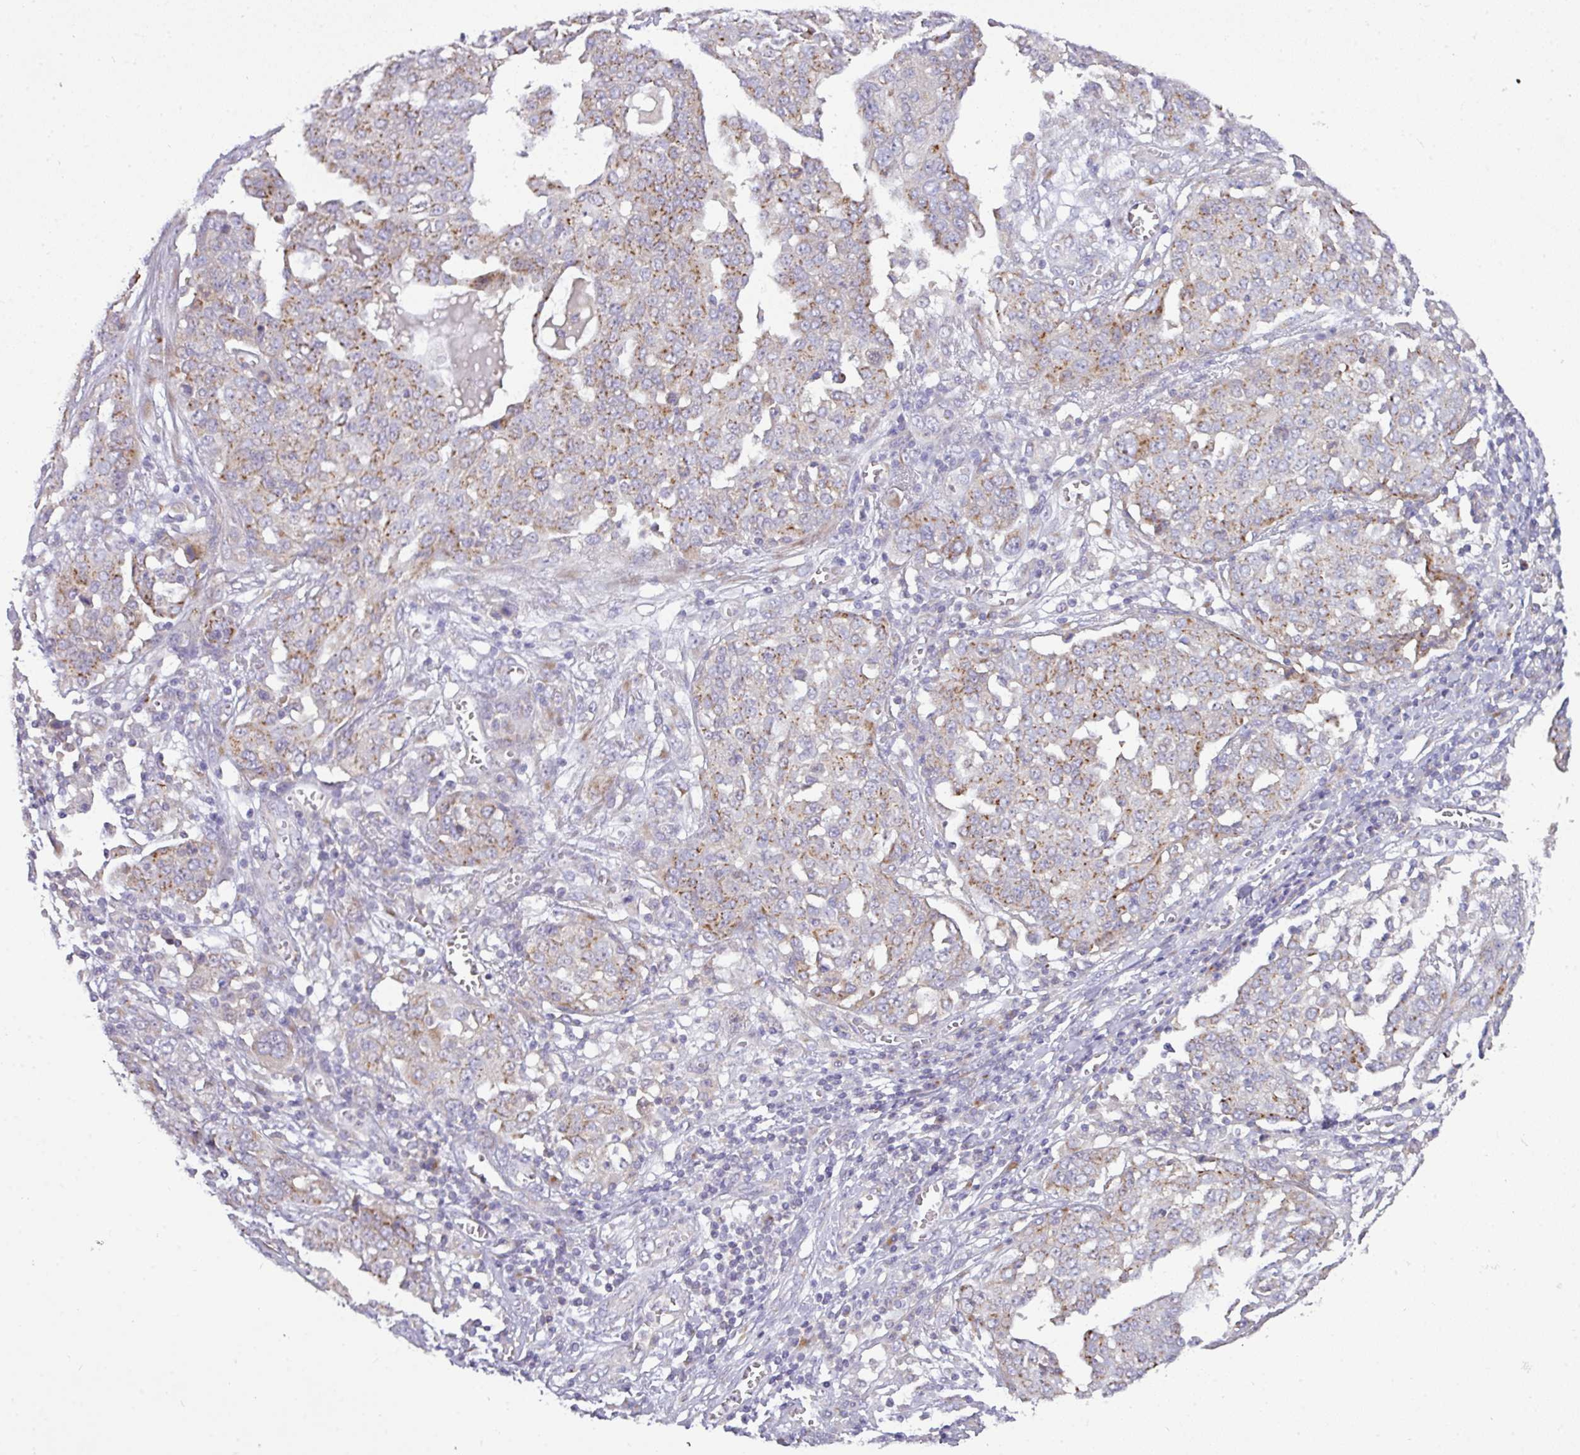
{"staining": {"intensity": "moderate", "quantity": "25%-75%", "location": "cytoplasmic/membranous"}, "tissue": "ovarian cancer", "cell_type": "Tumor cells", "image_type": "cancer", "snomed": [{"axis": "morphology", "description": "Cystadenocarcinoma, serous, NOS"}, {"axis": "topography", "description": "Soft tissue"}, {"axis": "topography", "description": "Ovary"}], "caption": "Immunohistochemistry micrograph of ovarian cancer (serous cystadenocarcinoma) stained for a protein (brown), which reveals medium levels of moderate cytoplasmic/membranous expression in about 25%-75% of tumor cells.", "gene": "VTI1A", "patient": {"sex": "female", "age": 57}}